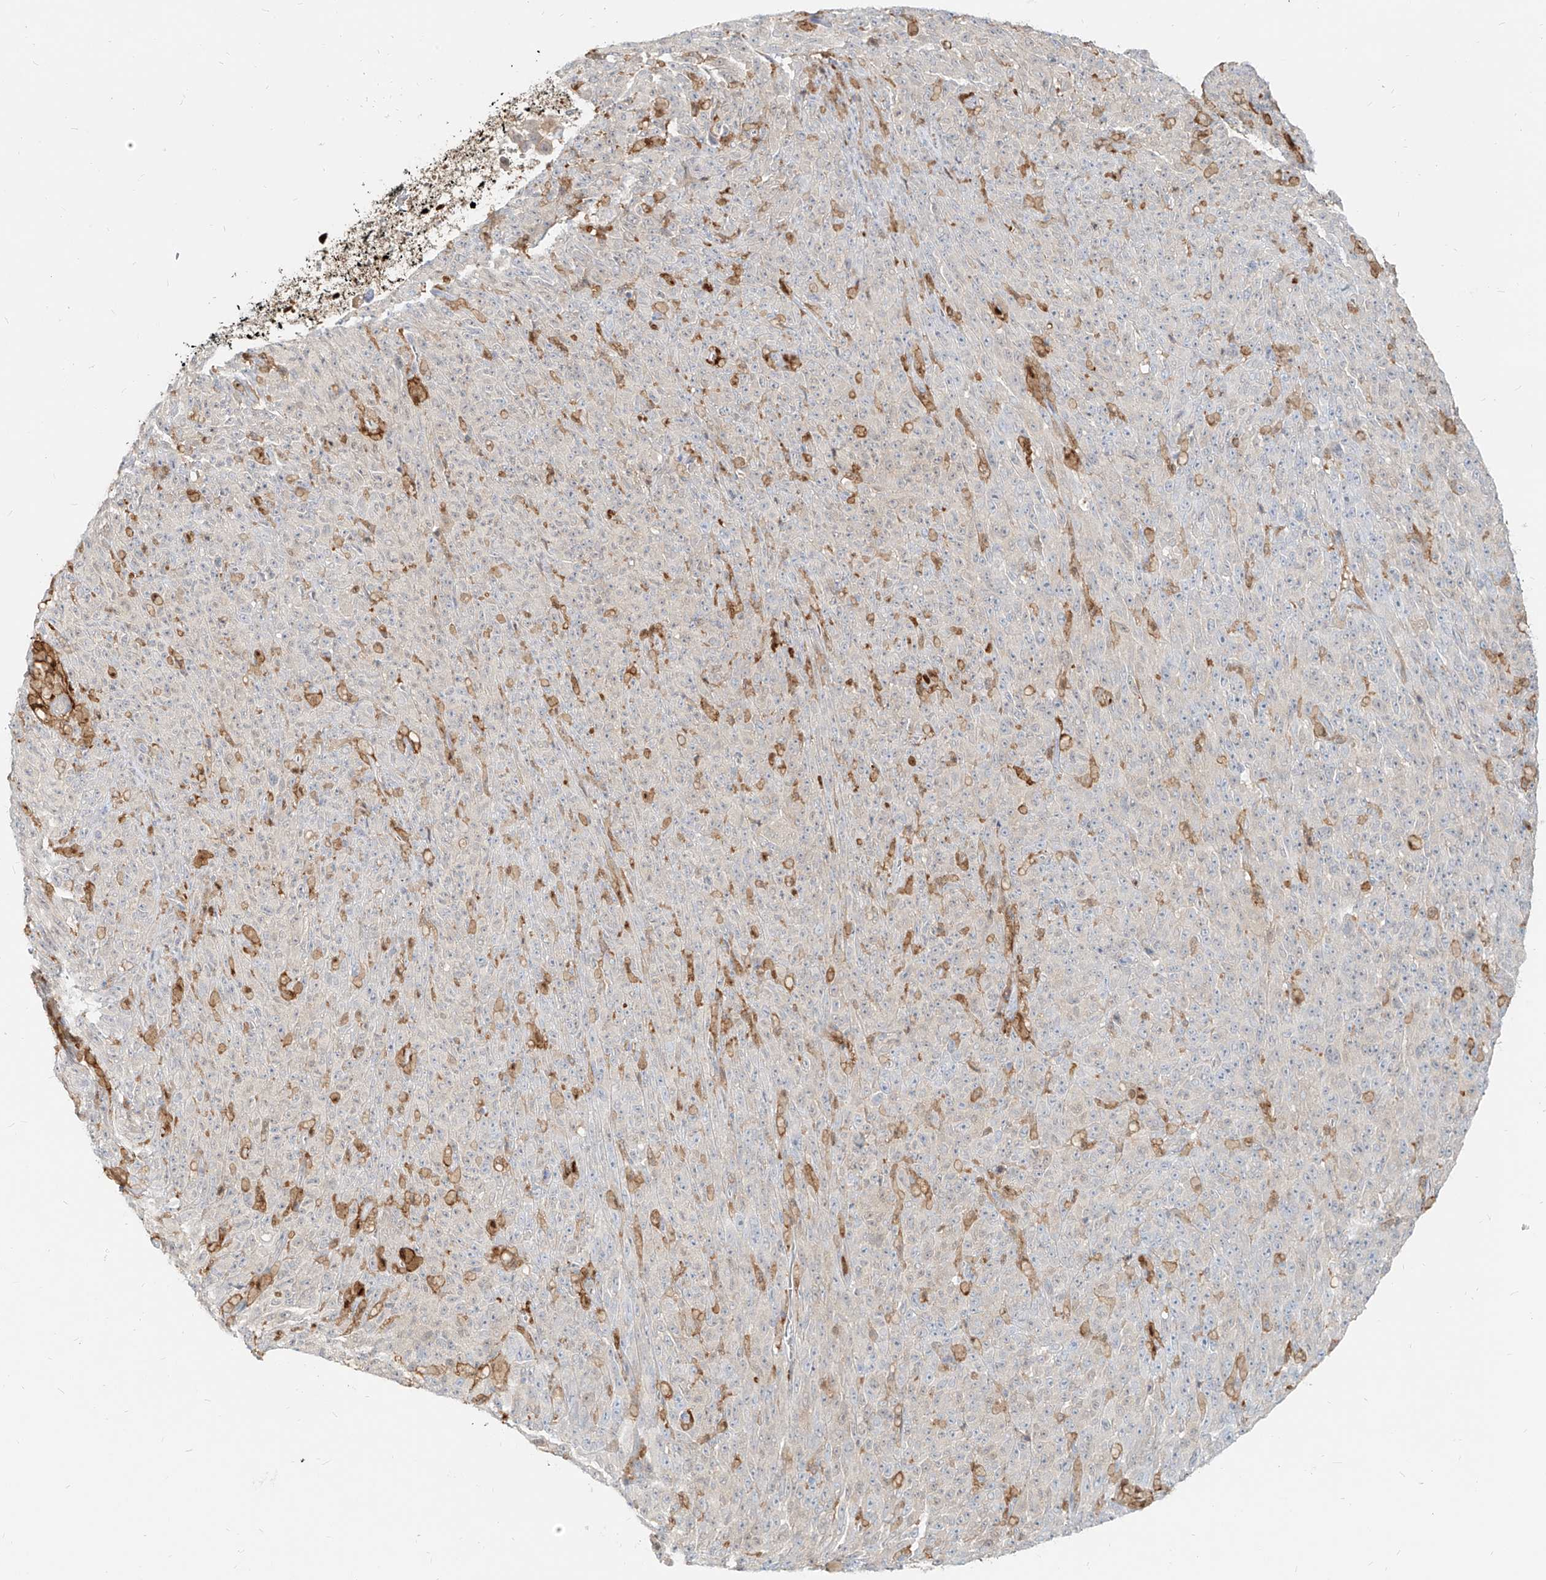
{"staining": {"intensity": "negative", "quantity": "none", "location": "none"}, "tissue": "melanoma", "cell_type": "Tumor cells", "image_type": "cancer", "snomed": [{"axis": "morphology", "description": "Malignant melanoma, NOS"}, {"axis": "topography", "description": "Skin"}], "caption": "The immunohistochemistry image has no significant positivity in tumor cells of melanoma tissue.", "gene": "PGD", "patient": {"sex": "female", "age": 82}}